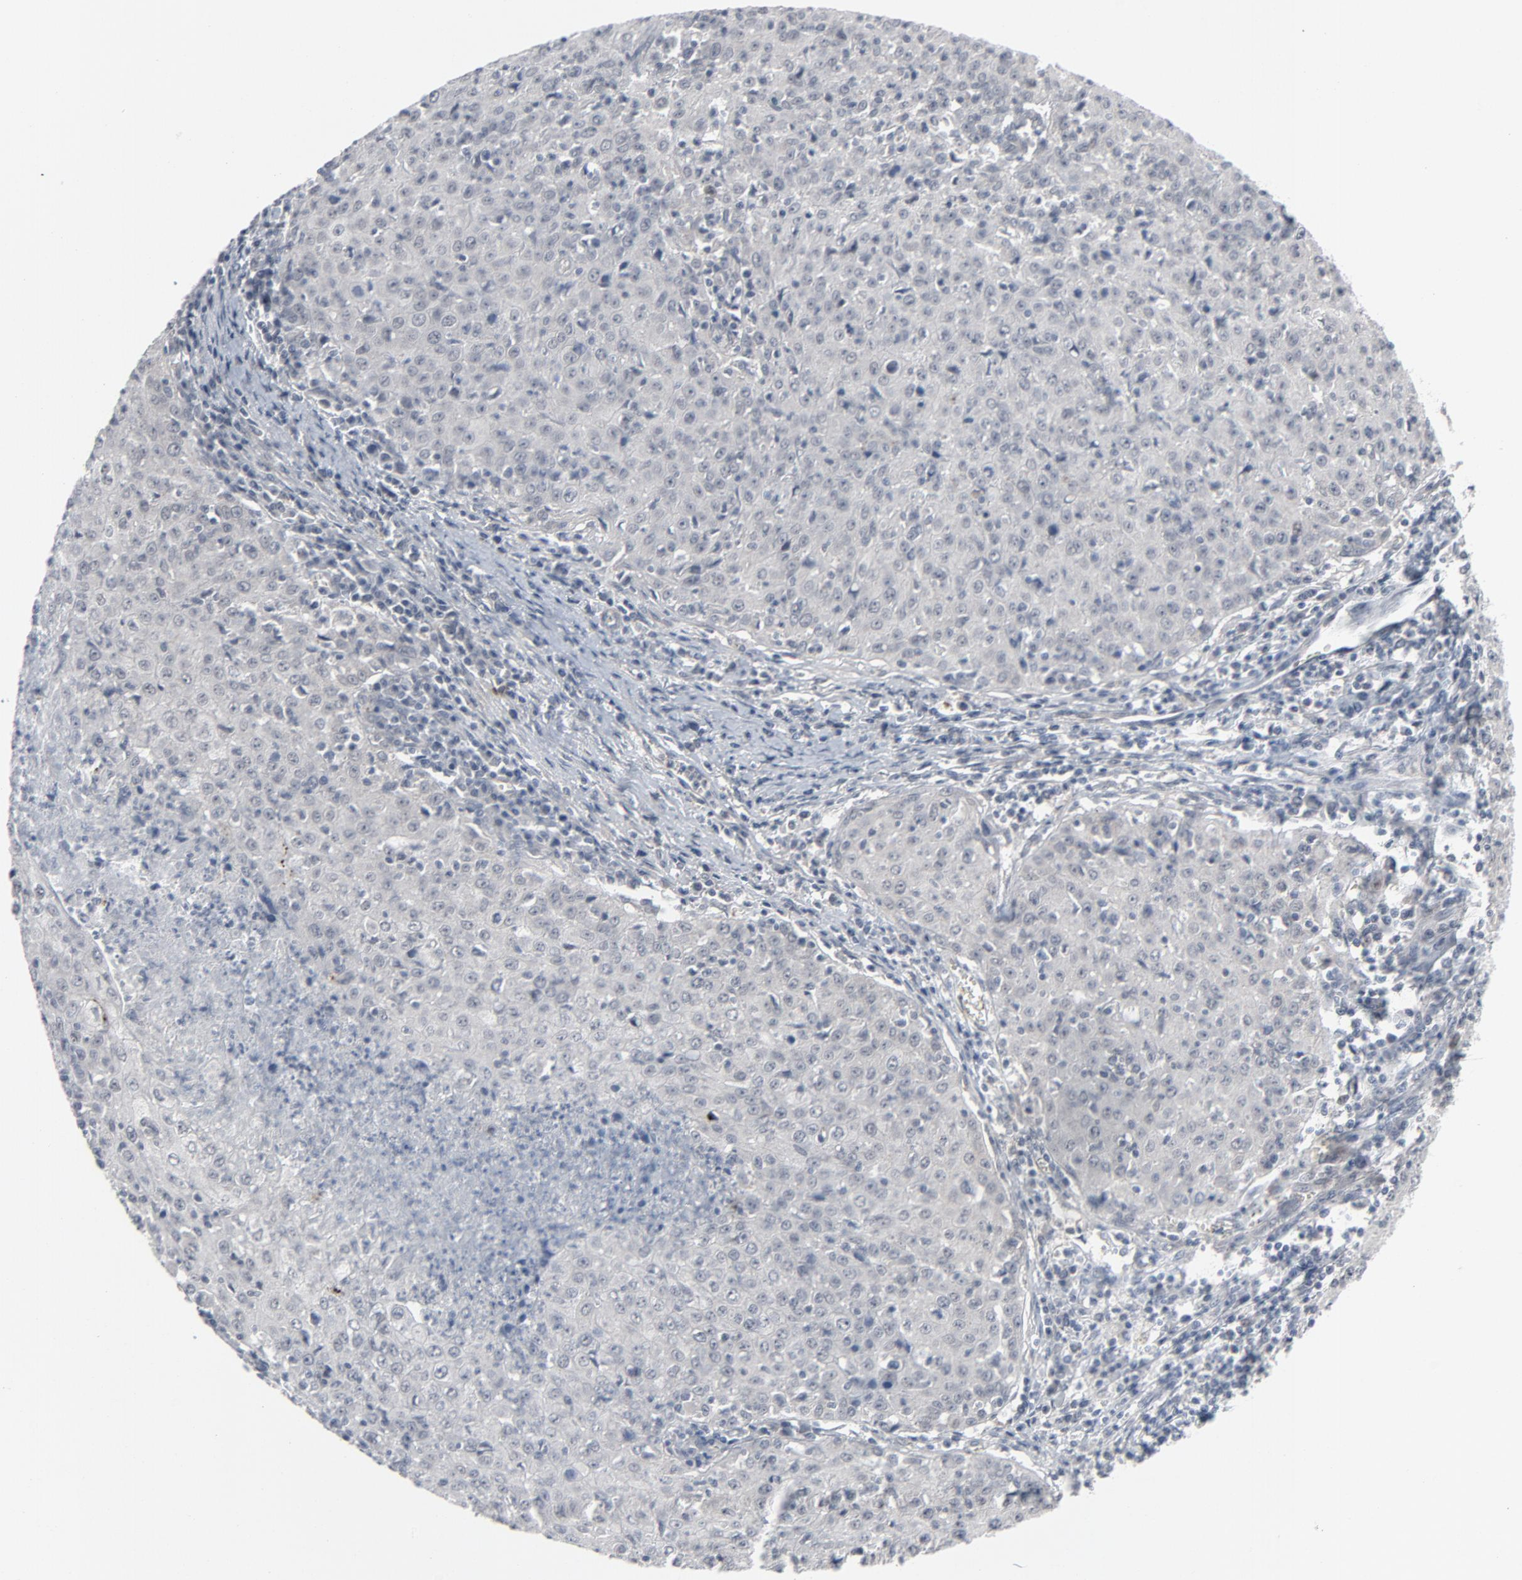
{"staining": {"intensity": "negative", "quantity": "none", "location": "none"}, "tissue": "cervical cancer", "cell_type": "Tumor cells", "image_type": "cancer", "snomed": [{"axis": "morphology", "description": "Squamous cell carcinoma, NOS"}, {"axis": "topography", "description": "Cervix"}], "caption": "Immunohistochemistry image of human cervical cancer (squamous cell carcinoma) stained for a protein (brown), which shows no positivity in tumor cells.", "gene": "NEUROD1", "patient": {"sex": "female", "age": 27}}